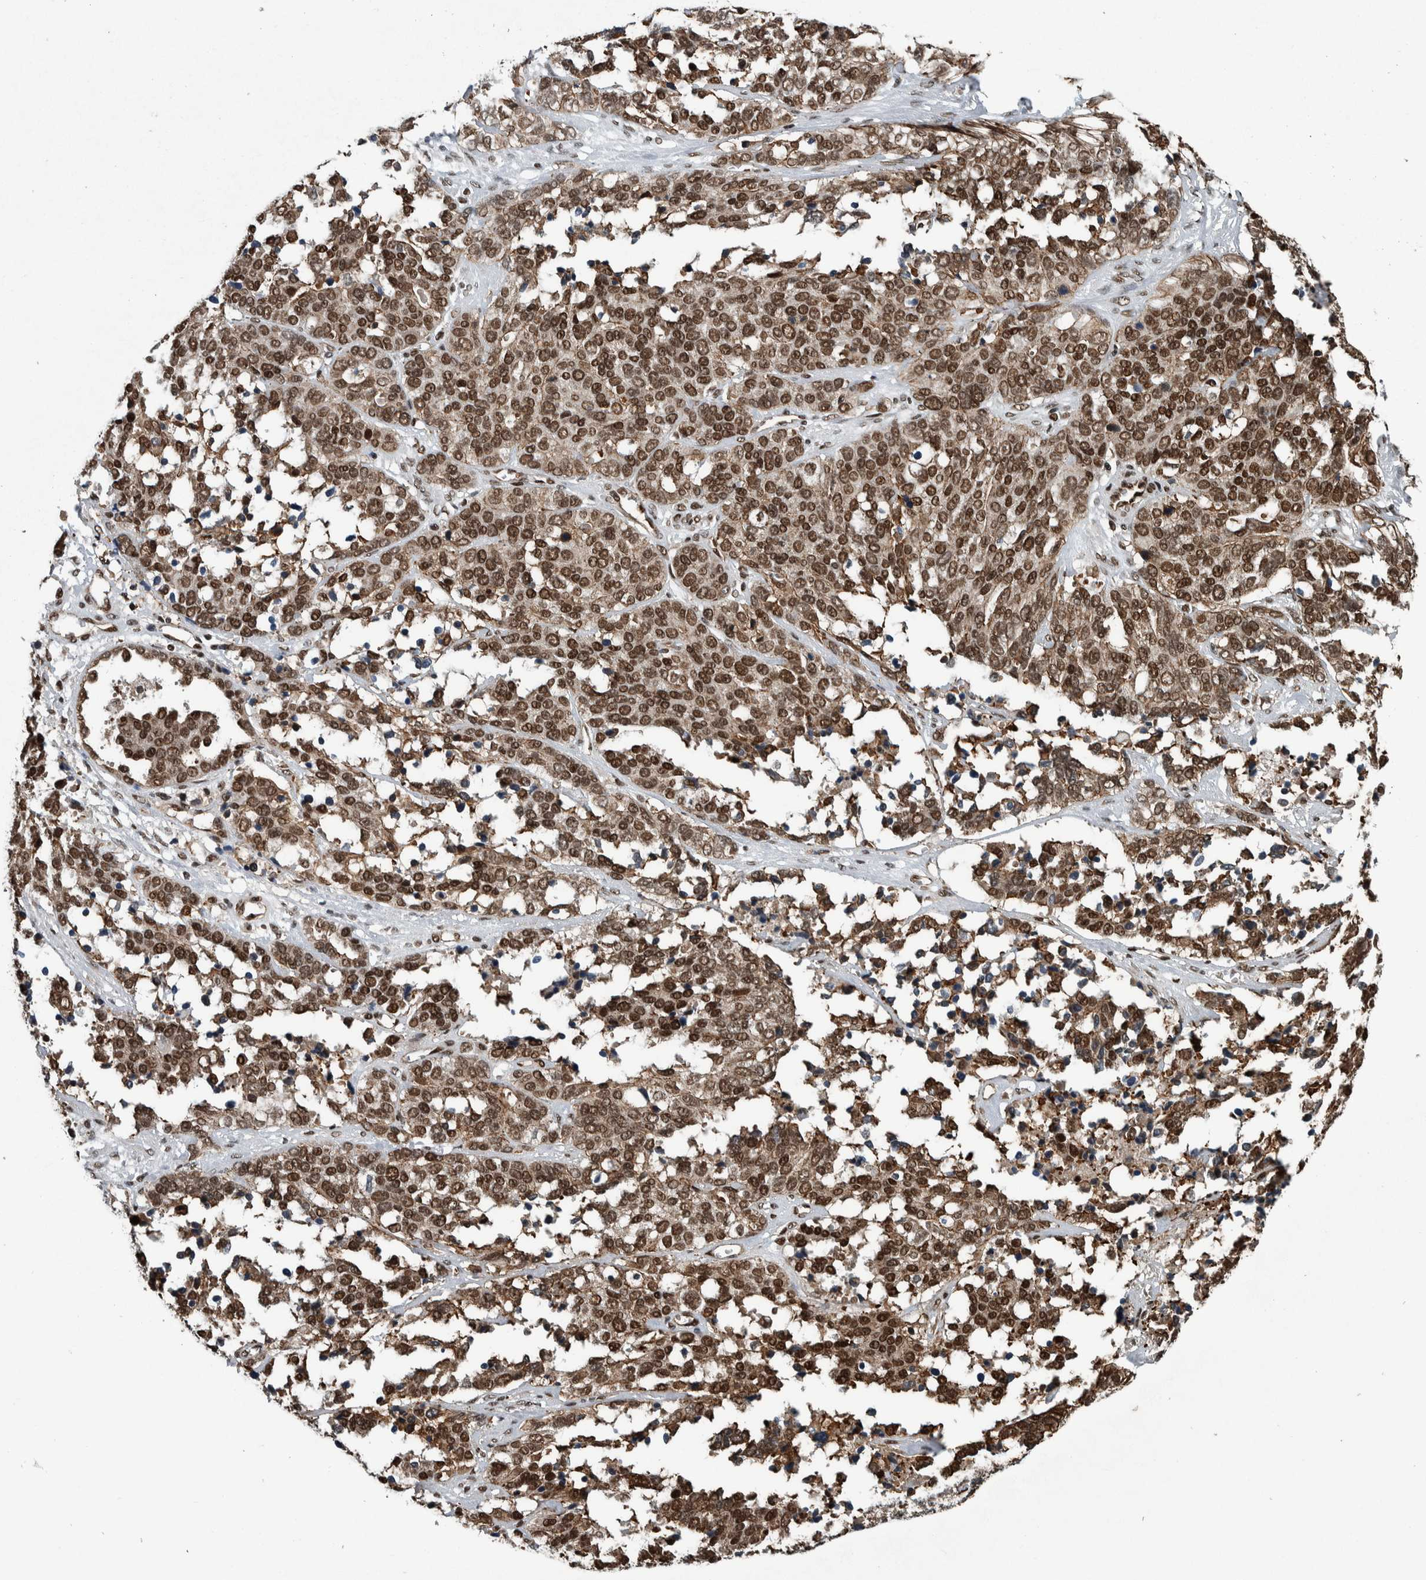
{"staining": {"intensity": "moderate", "quantity": ">75%", "location": "nuclear"}, "tissue": "ovarian cancer", "cell_type": "Tumor cells", "image_type": "cancer", "snomed": [{"axis": "morphology", "description": "Cystadenocarcinoma, serous, NOS"}, {"axis": "topography", "description": "Ovary"}], "caption": "Ovarian cancer (serous cystadenocarcinoma) stained with DAB (3,3'-diaminobenzidine) IHC displays medium levels of moderate nuclear staining in about >75% of tumor cells.", "gene": "FAM135B", "patient": {"sex": "female", "age": 44}}